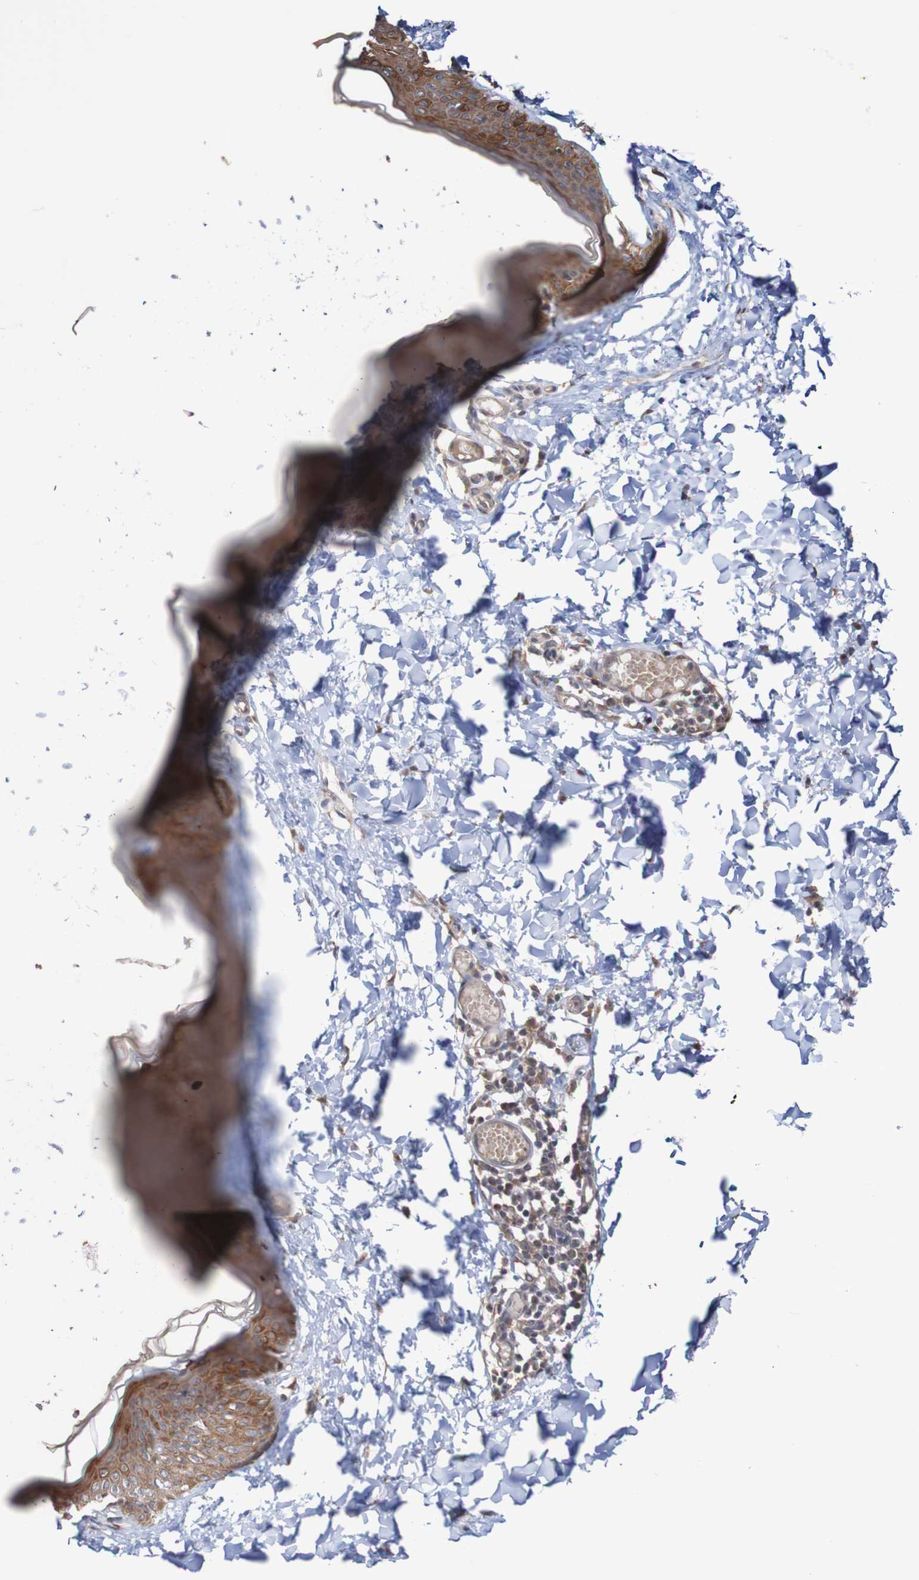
{"staining": {"intensity": "moderate", "quantity": ">75%", "location": "cytoplasmic/membranous"}, "tissue": "skin", "cell_type": "Fibroblasts", "image_type": "normal", "snomed": [{"axis": "morphology", "description": "Normal tissue, NOS"}, {"axis": "topography", "description": "Skin"}], "caption": "Immunohistochemical staining of unremarkable human skin exhibits >75% levels of moderate cytoplasmic/membranous protein expression in about >75% of fibroblasts. Using DAB (3,3'-diaminobenzidine) (brown) and hematoxylin (blue) stains, captured at high magnification using brightfield microscopy.", "gene": "PHPT1", "patient": {"sex": "female", "age": 17}}